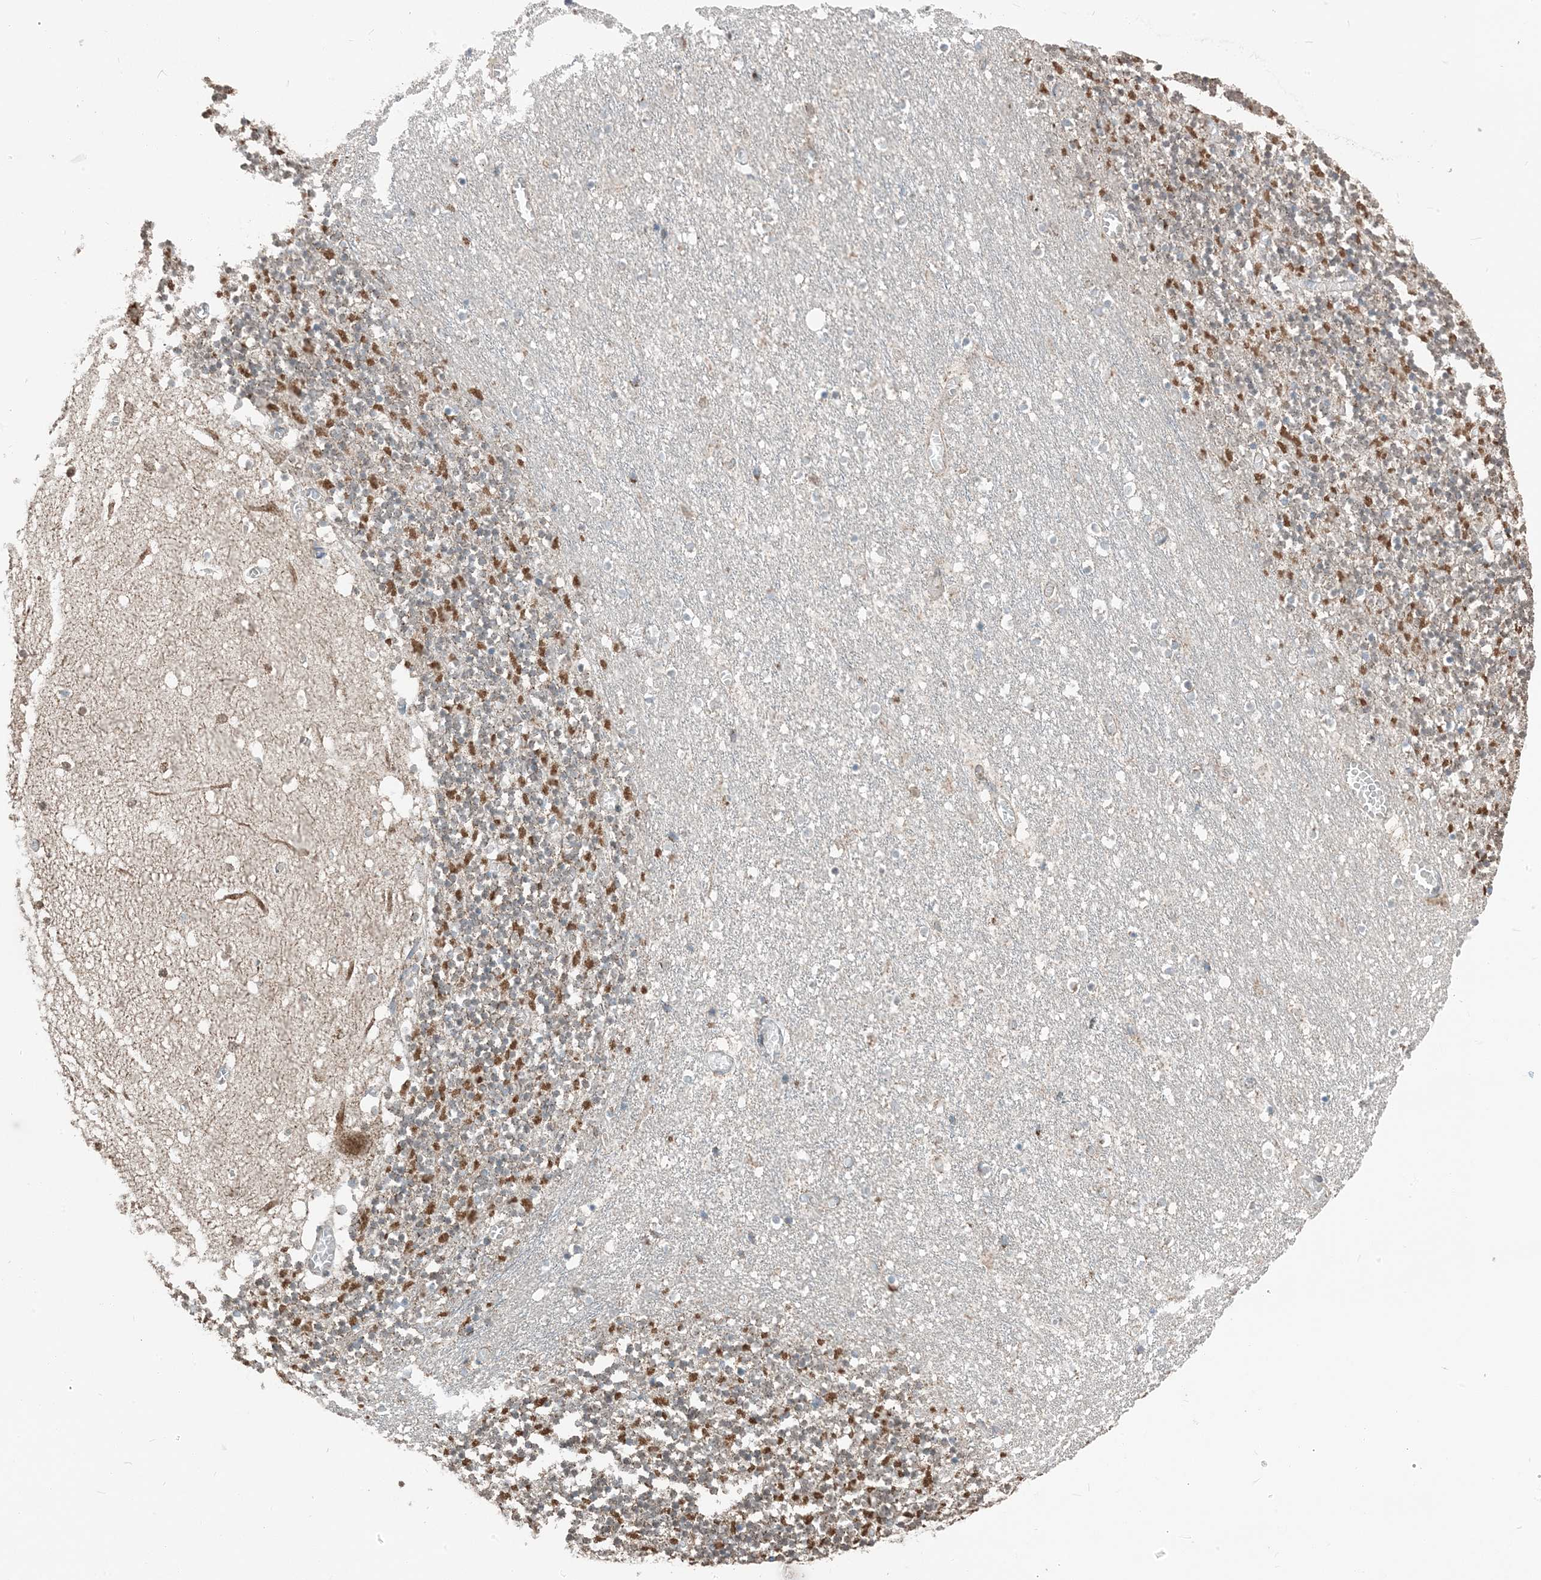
{"staining": {"intensity": "moderate", "quantity": ">75%", "location": "cytoplasmic/membranous"}, "tissue": "cerebellum", "cell_type": "Cells in granular layer", "image_type": "normal", "snomed": [{"axis": "morphology", "description": "Normal tissue, NOS"}, {"axis": "topography", "description": "Cerebellum"}], "caption": "Immunohistochemical staining of benign cerebellum exhibits moderate cytoplasmic/membranous protein expression in approximately >75% of cells in granular layer. (DAB (3,3'-diaminobenzidine) IHC, brown staining for protein, blue staining for nuclei).", "gene": "PILRB", "patient": {"sex": "female", "age": 28}}